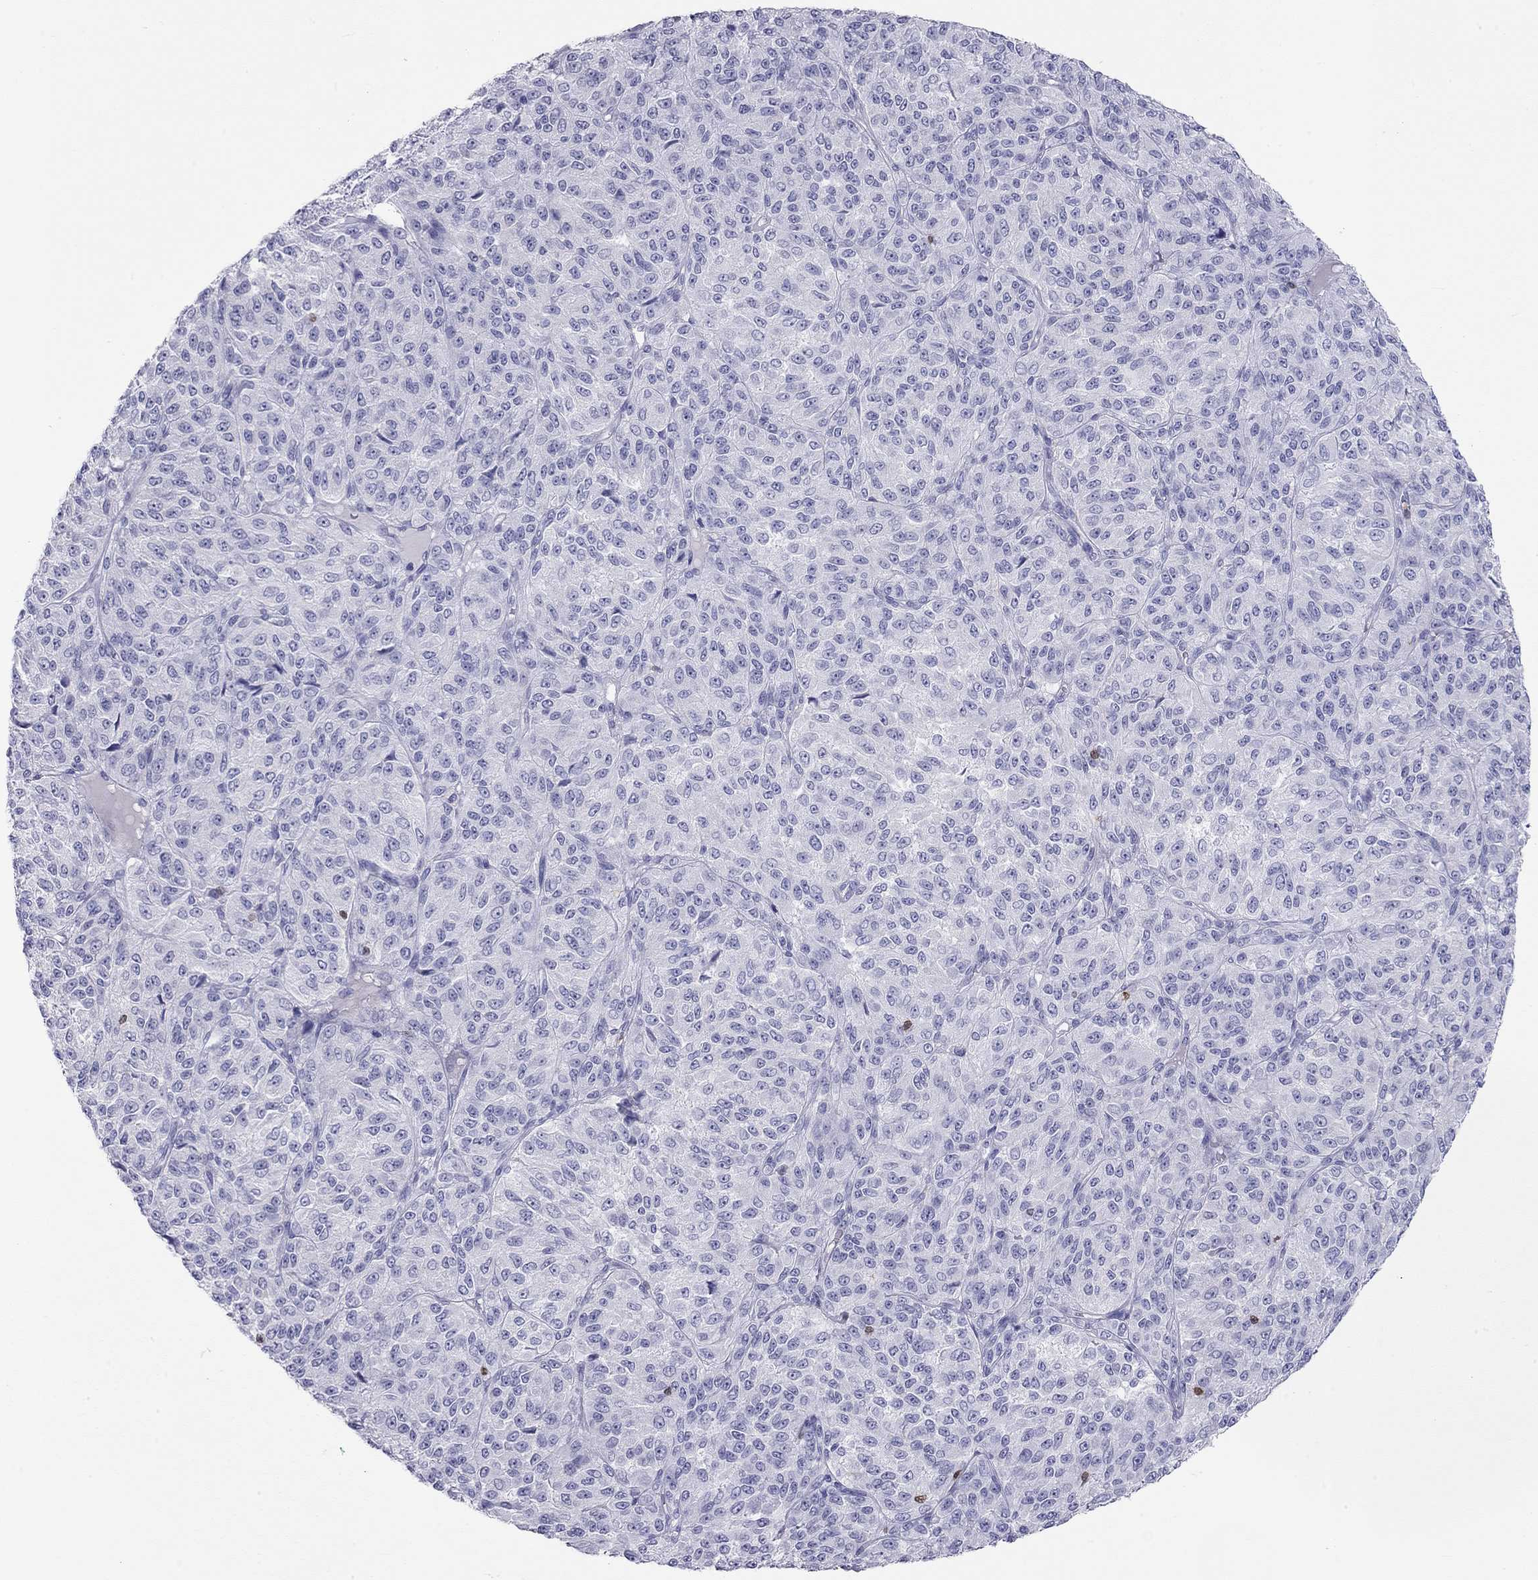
{"staining": {"intensity": "negative", "quantity": "none", "location": "none"}, "tissue": "melanoma", "cell_type": "Tumor cells", "image_type": "cancer", "snomed": [{"axis": "morphology", "description": "Malignant melanoma, Metastatic site"}, {"axis": "topography", "description": "Brain"}], "caption": "Immunohistochemical staining of malignant melanoma (metastatic site) demonstrates no significant expression in tumor cells.", "gene": "SH2D2A", "patient": {"sex": "female", "age": 56}}